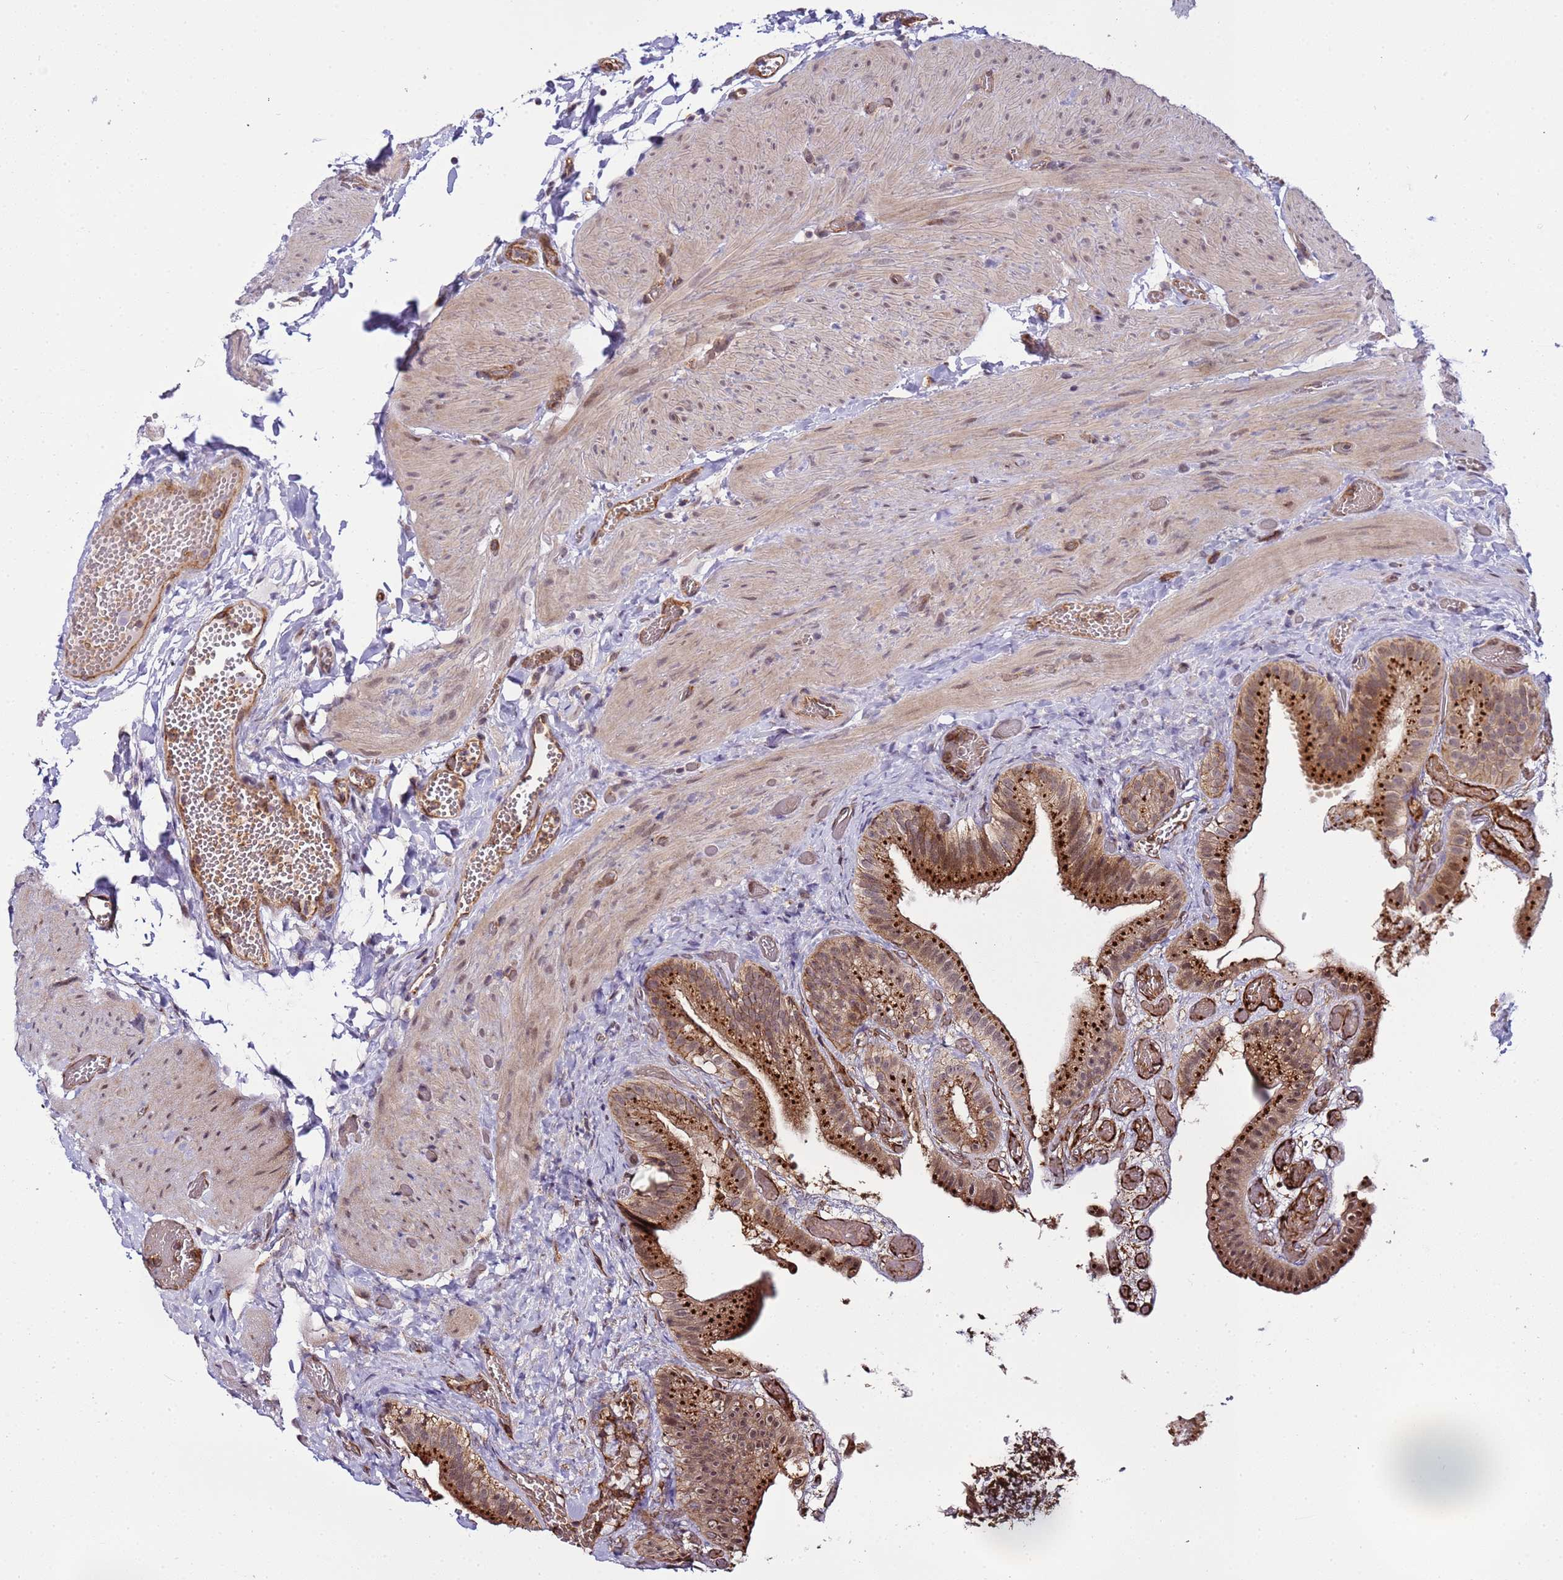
{"staining": {"intensity": "strong", "quantity": ">75%", "location": "cytoplasmic/membranous,nuclear"}, "tissue": "gallbladder", "cell_type": "Glandular cells", "image_type": "normal", "snomed": [{"axis": "morphology", "description": "Normal tissue, NOS"}, {"axis": "topography", "description": "Gallbladder"}], "caption": "Glandular cells display high levels of strong cytoplasmic/membranous,nuclear positivity in about >75% of cells in unremarkable human gallbladder. (brown staining indicates protein expression, while blue staining denotes nuclei).", "gene": "EMC2", "patient": {"sex": "female", "age": 64}}